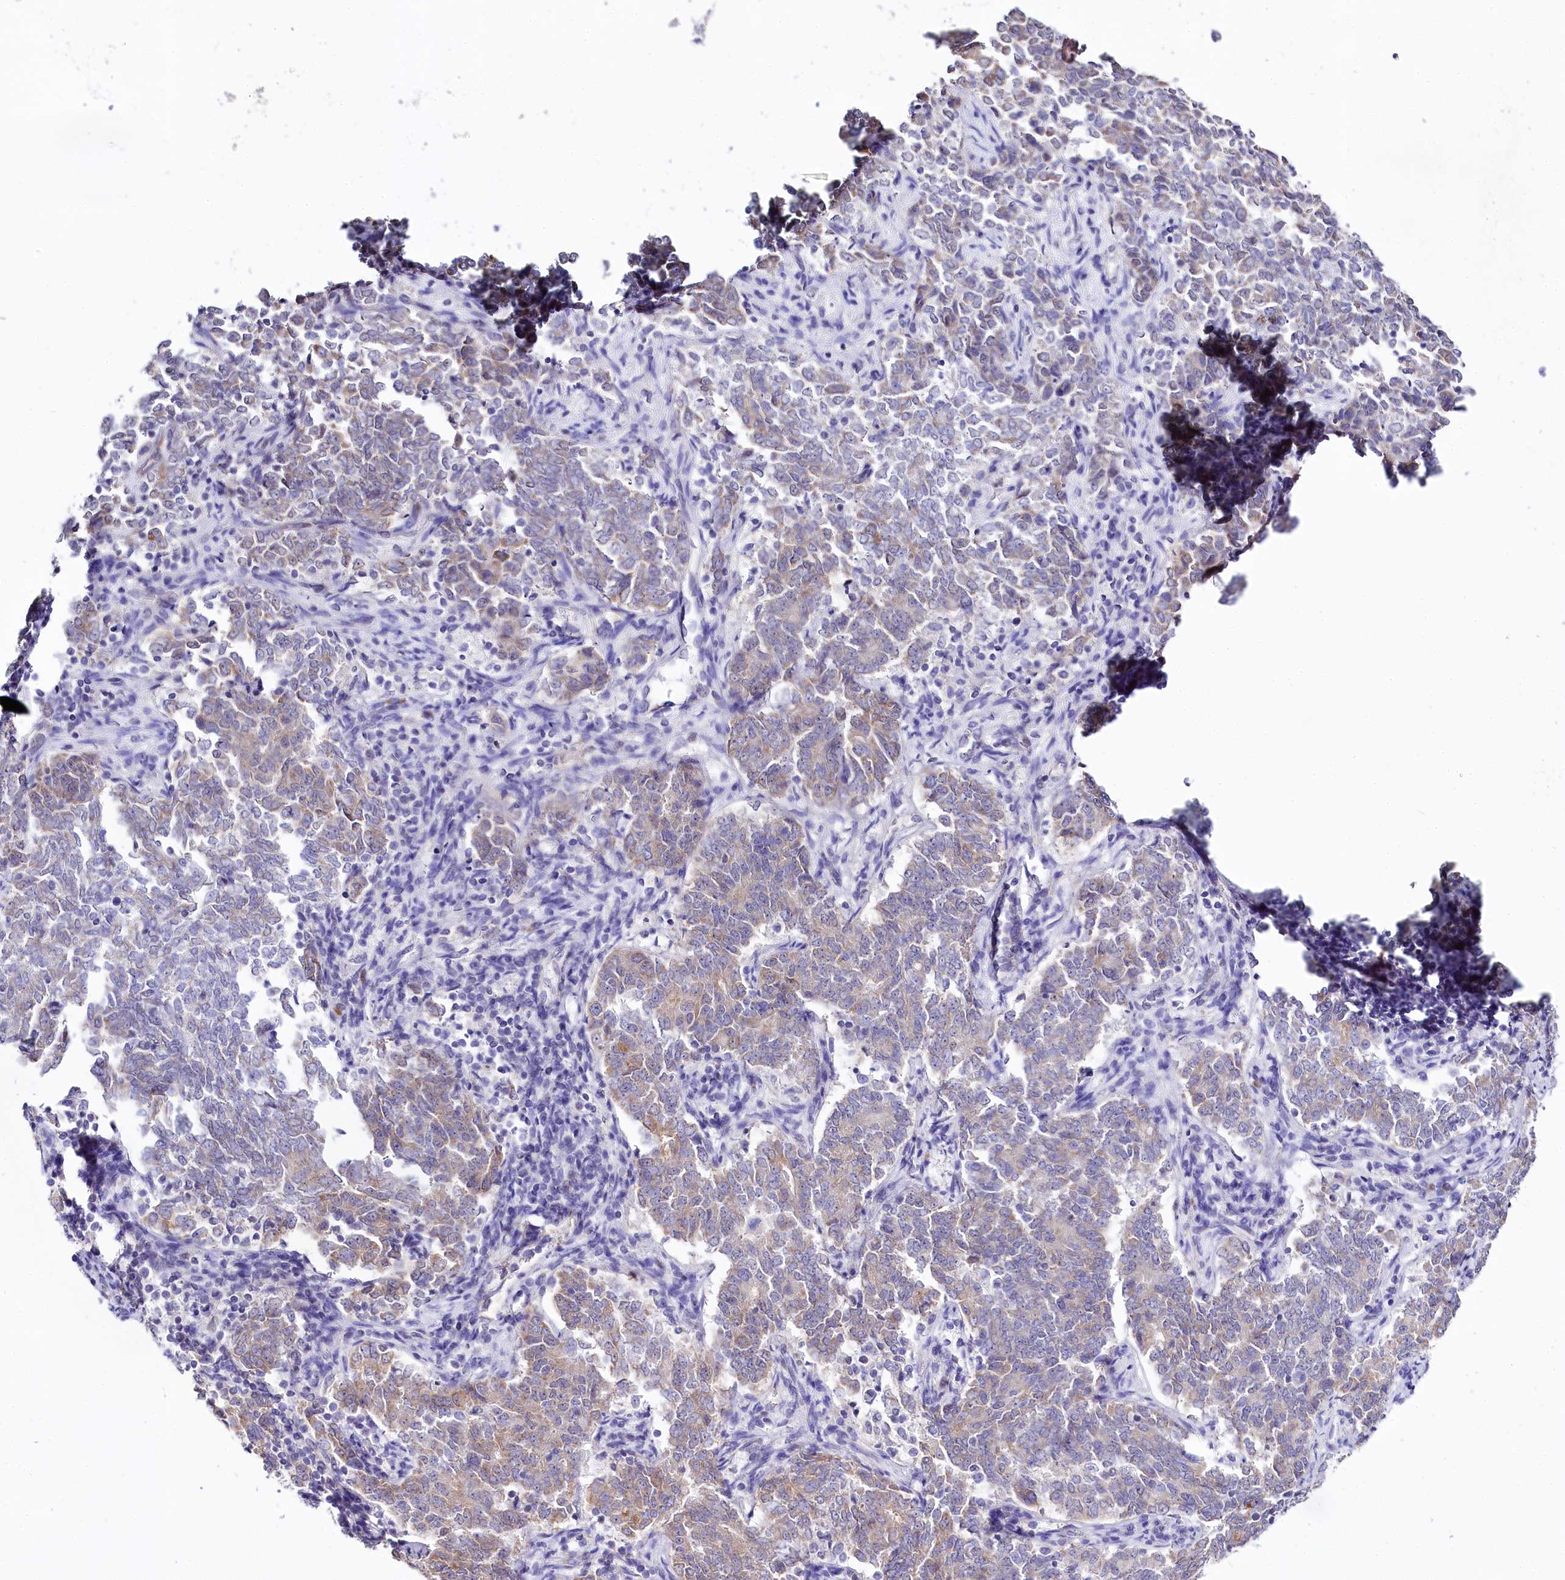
{"staining": {"intensity": "weak", "quantity": "25%-75%", "location": "cytoplasmic/membranous"}, "tissue": "endometrial cancer", "cell_type": "Tumor cells", "image_type": "cancer", "snomed": [{"axis": "morphology", "description": "Adenocarcinoma, NOS"}, {"axis": "topography", "description": "Endometrium"}], "caption": "Brown immunohistochemical staining in endometrial cancer demonstrates weak cytoplasmic/membranous positivity in approximately 25%-75% of tumor cells.", "gene": "SPATS2", "patient": {"sex": "female", "age": 80}}